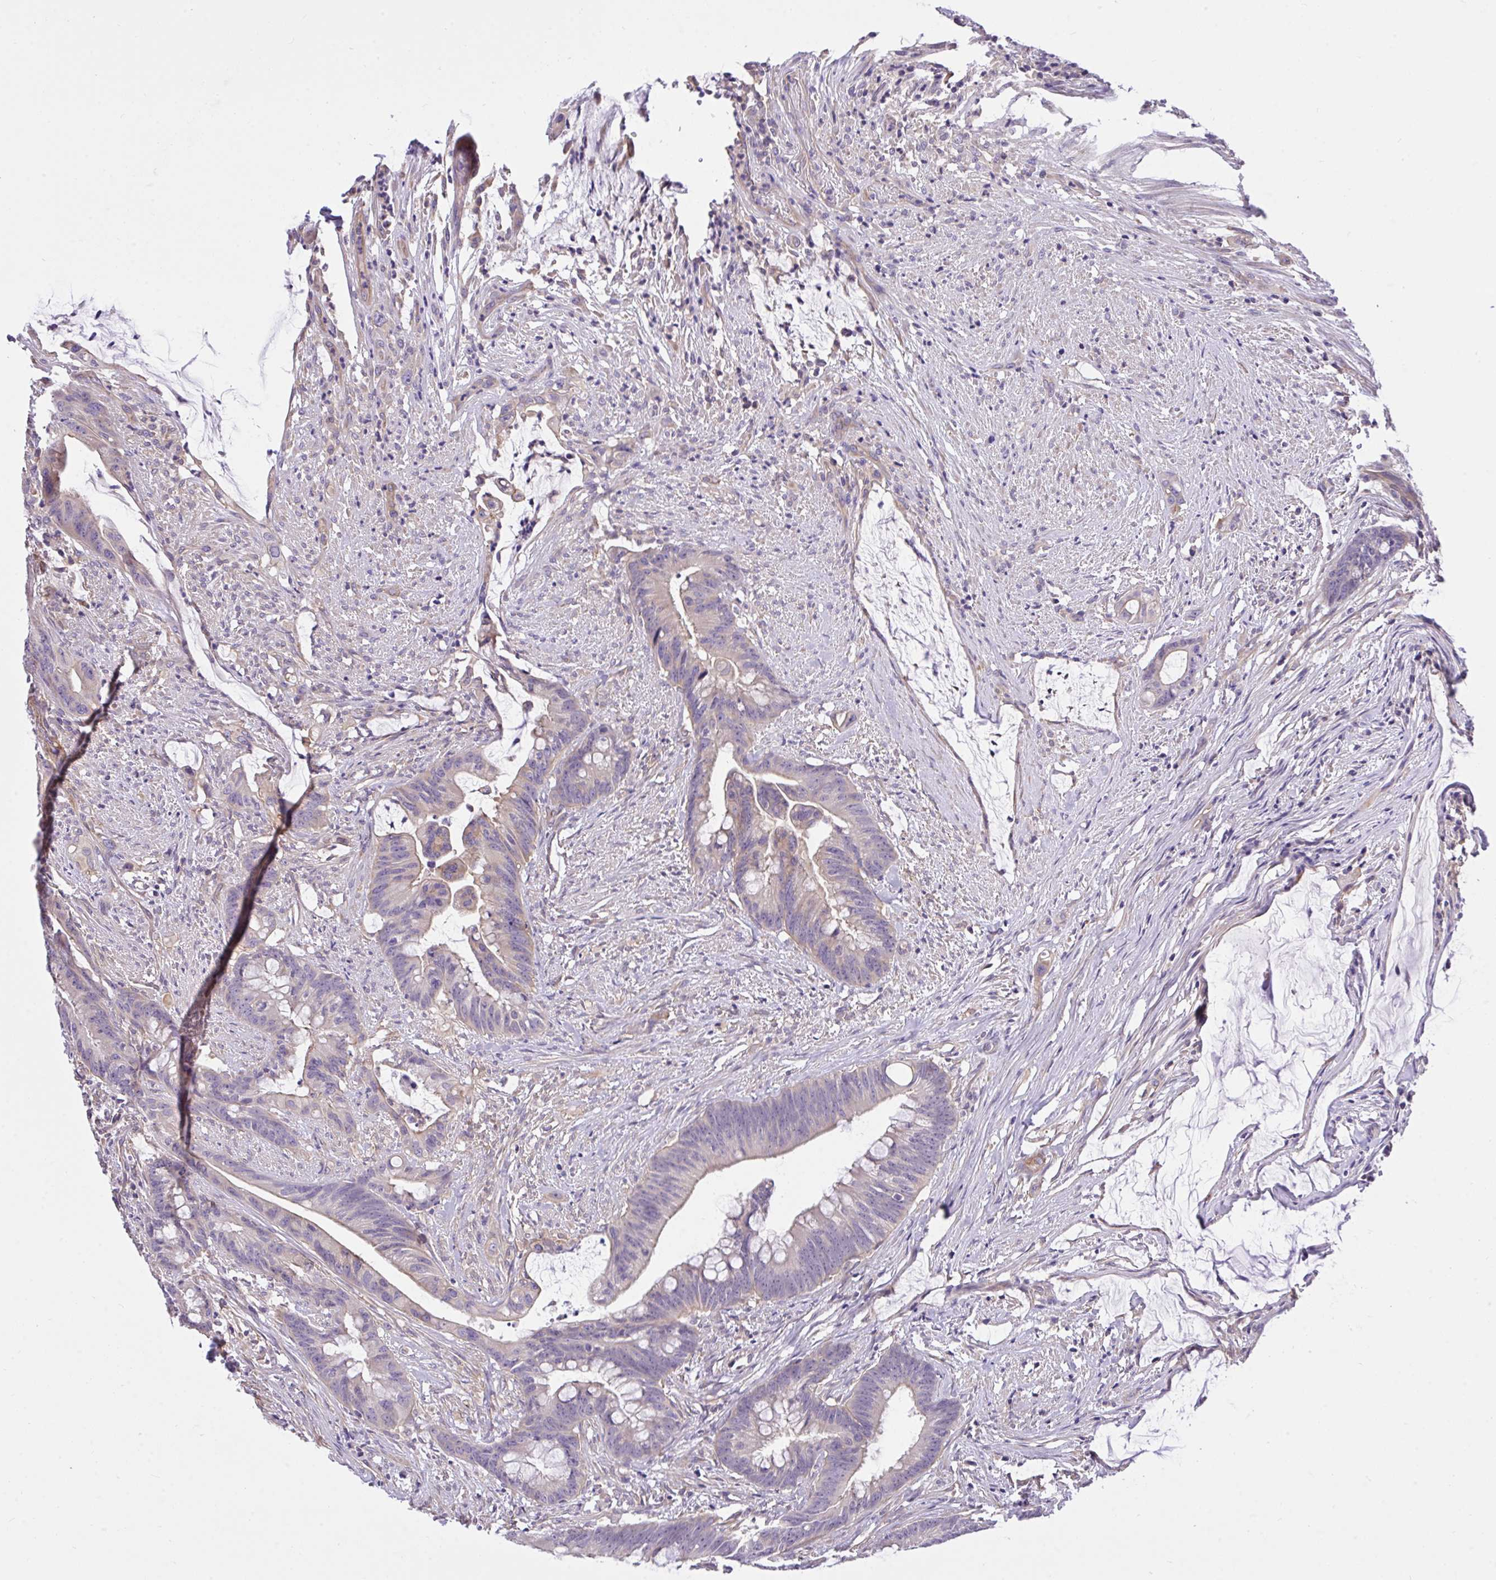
{"staining": {"intensity": "weak", "quantity": "<25%", "location": "cytoplasmic/membranous"}, "tissue": "colorectal cancer", "cell_type": "Tumor cells", "image_type": "cancer", "snomed": [{"axis": "morphology", "description": "Adenocarcinoma, NOS"}, {"axis": "topography", "description": "Colon"}], "caption": "Protein analysis of colorectal cancer (adenocarcinoma) demonstrates no significant staining in tumor cells. The staining is performed using DAB brown chromogen with nuclei counter-stained in using hematoxylin.", "gene": "TLN2", "patient": {"sex": "male", "age": 62}}